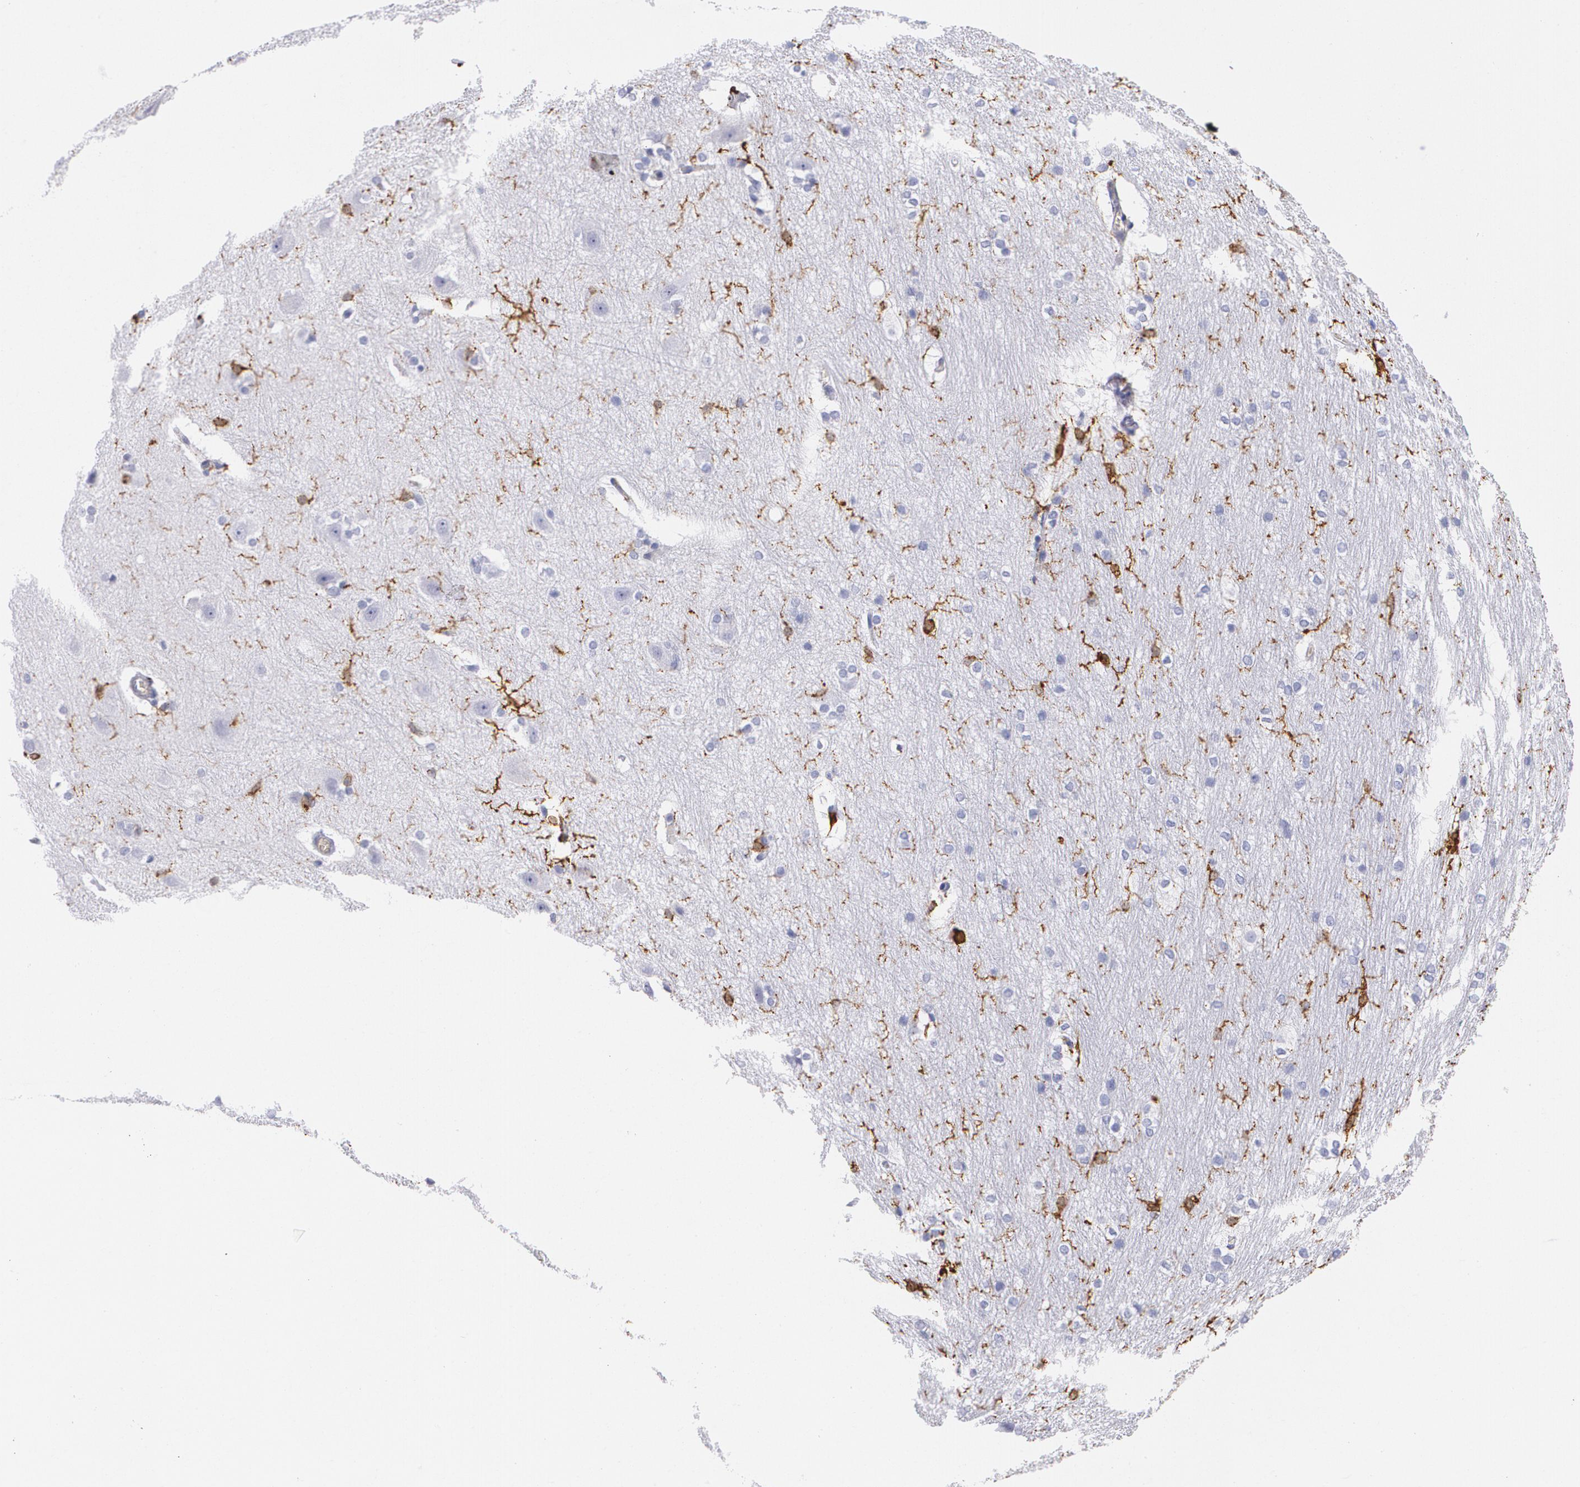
{"staining": {"intensity": "strong", "quantity": "<25%", "location": "cytoplasmic/membranous"}, "tissue": "hippocampus", "cell_type": "Glial cells", "image_type": "normal", "snomed": [{"axis": "morphology", "description": "Normal tissue, NOS"}, {"axis": "topography", "description": "Hippocampus"}], "caption": "DAB (3,3'-diaminobenzidine) immunohistochemical staining of normal human hippocampus demonstrates strong cytoplasmic/membranous protein staining in approximately <25% of glial cells.", "gene": "HLA", "patient": {"sex": "female", "age": 19}}